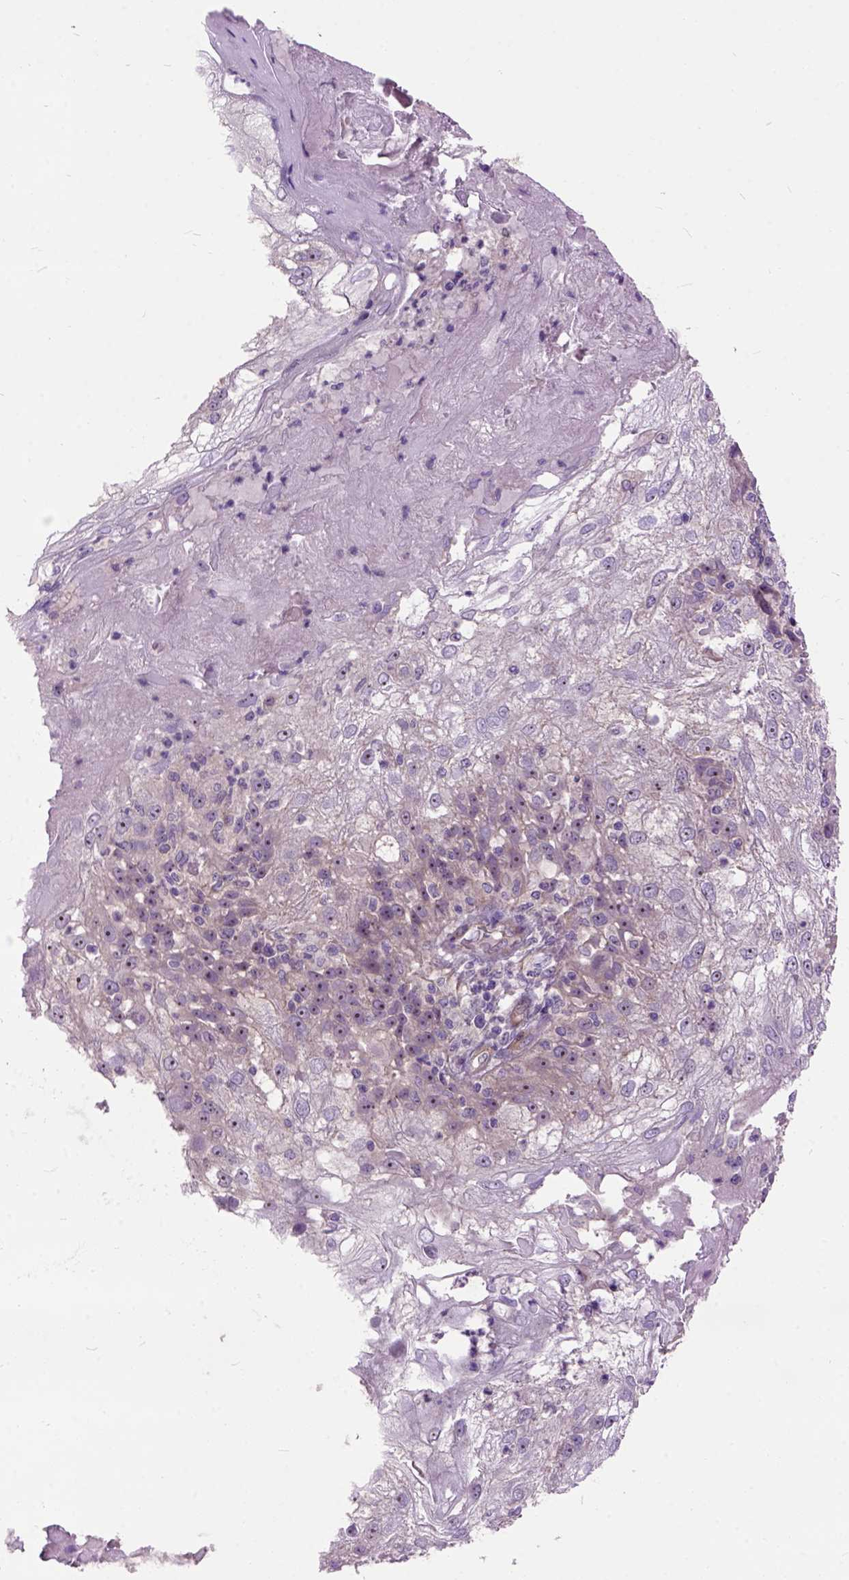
{"staining": {"intensity": "moderate", "quantity": ">75%", "location": "nuclear"}, "tissue": "skin cancer", "cell_type": "Tumor cells", "image_type": "cancer", "snomed": [{"axis": "morphology", "description": "Normal tissue, NOS"}, {"axis": "morphology", "description": "Squamous cell carcinoma, NOS"}, {"axis": "topography", "description": "Skin"}], "caption": "Brown immunohistochemical staining in skin cancer displays moderate nuclear expression in about >75% of tumor cells. (IHC, brightfield microscopy, high magnification).", "gene": "MAPT", "patient": {"sex": "female", "age": 83}}